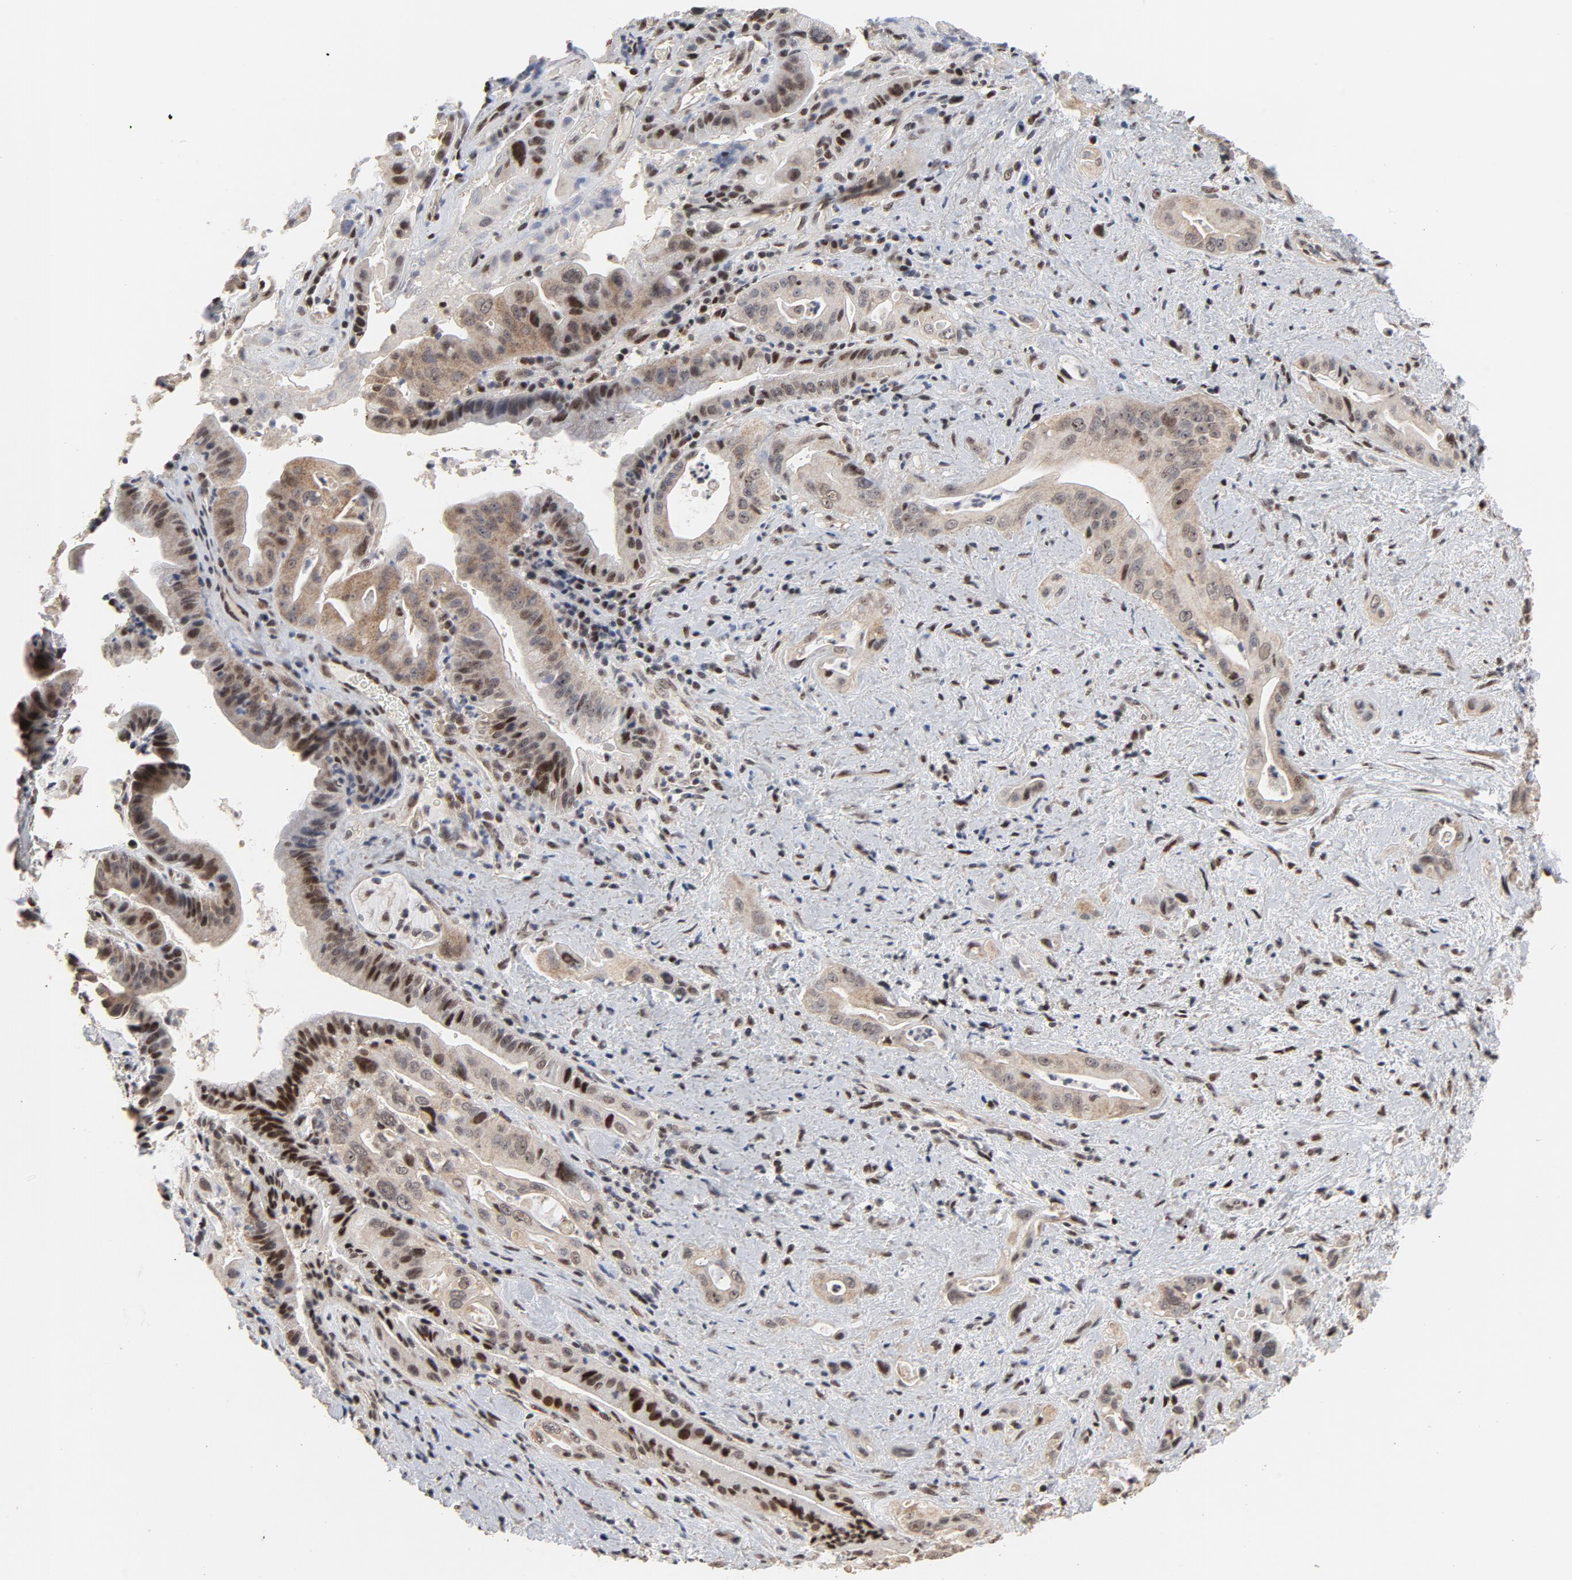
{"staining": {"intensity": "moderate", "quantity": ">75%", "location": "nuclear"}, "tissue": "pancreatic cancer", "cell_type": "Tumor cells", "image_type": "cancer", "snomed": [{"axis": "morphology", "description": "Adenocarcinoma, NOS"}, {"axis": "topography", "description": "Pancreas"}], "caption": "A micrograph of human pancreatic cancer stained for a protein displays moderate nuclear brown staining in tumor cells.", "gene": "TP53RK", "patient": {"sex": "male", "age": 77}}